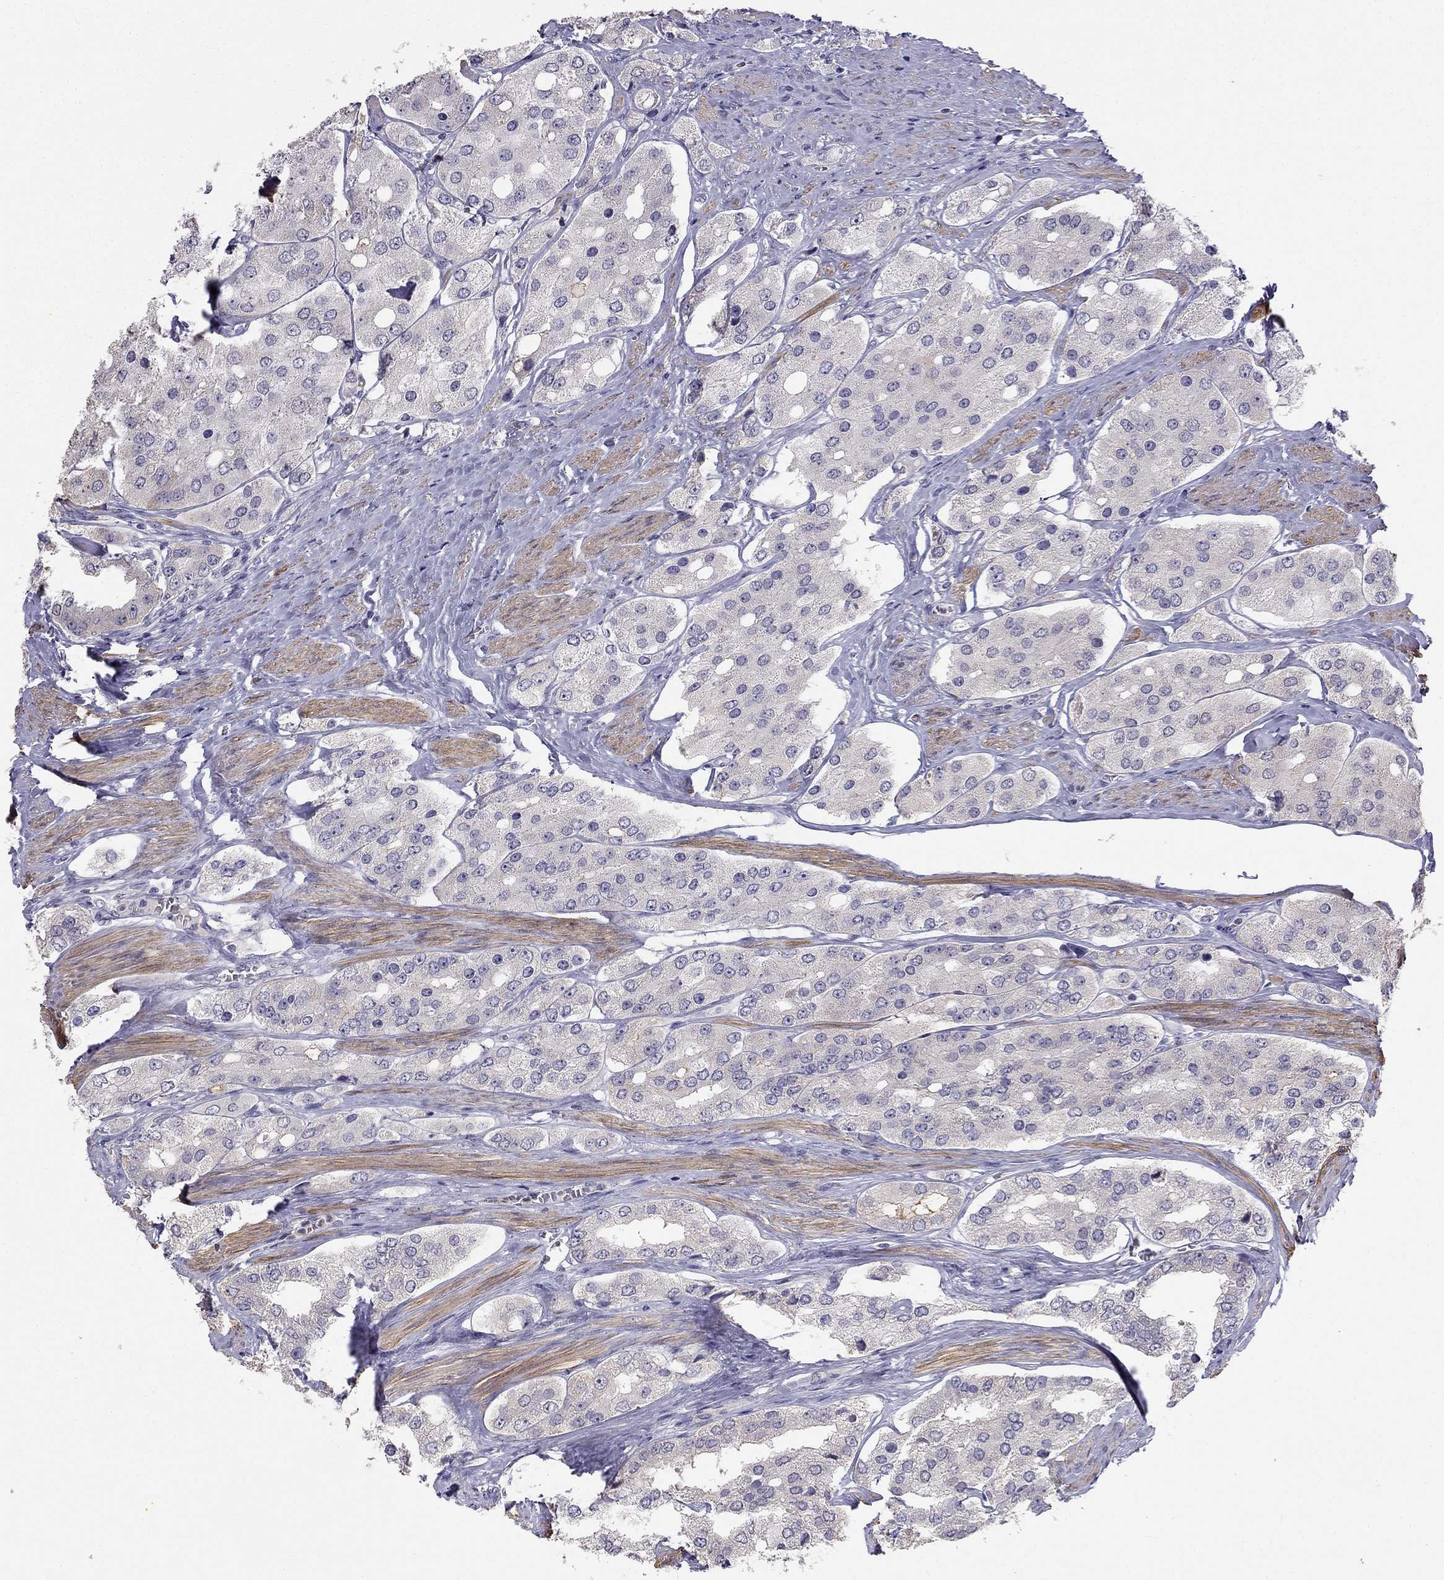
{"staining": {"intensity": "negative", "quantity": "none", "location": "none"}, "tissue": "prostate cancer", "cell_type": "Tumor cells", "image_type": "cancer", "snomed": [{"axis": "morphology", "description": "Adenocarcinoma, Low grade"}, {"axis": "topography", "description": "Prostate"}], "caption": "This is a photomicrograph of IHC staining of adenocarcinoma (low-grade) (prostate), which shows no positivity in tumor cells.", "gene": "C16orf89", "patient": {"sex": "male", "age": 69}}